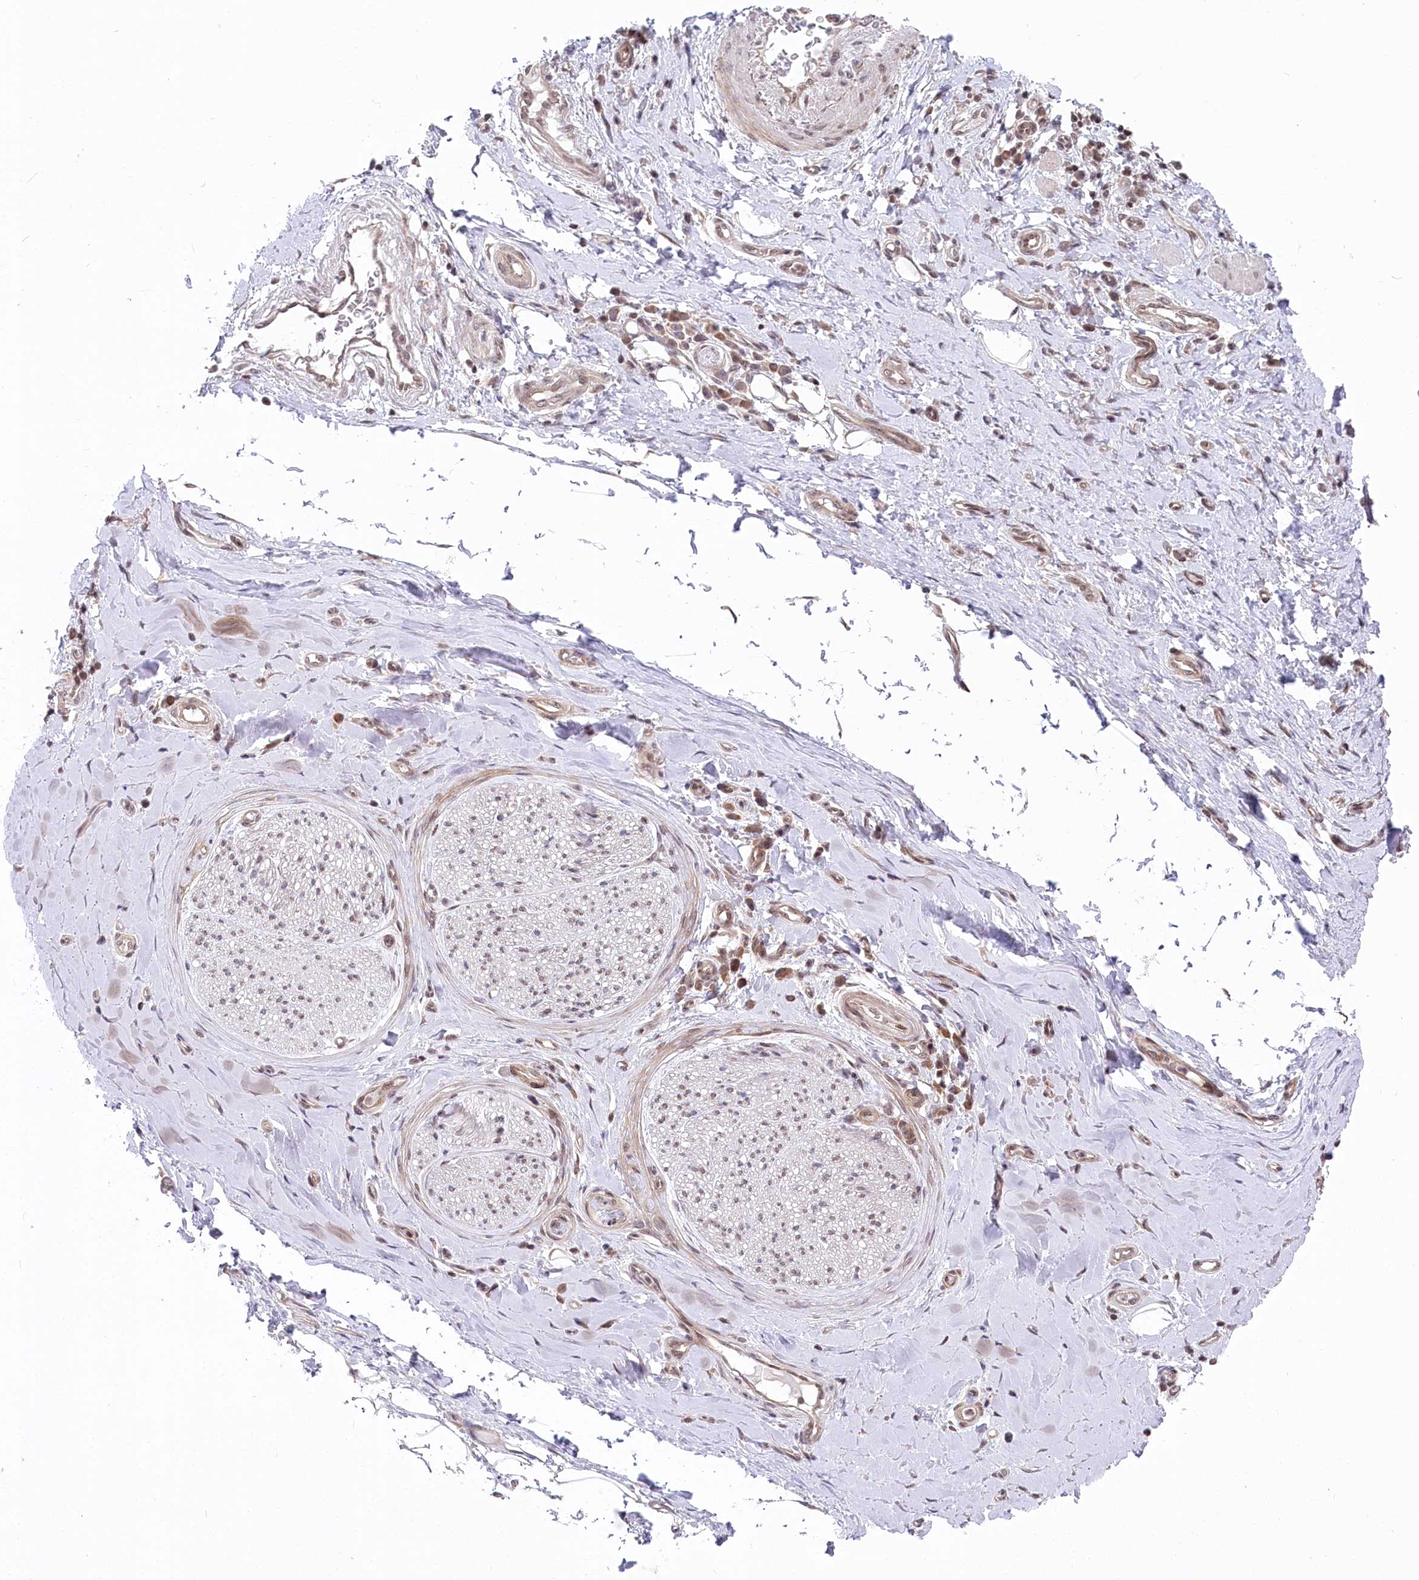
{"staining": {"intensity": "weak", "quantity": "25%-75%", "location": "nuclear"}, "tissue": "adipose tissue", "cell_type": "Adipocytes", "image_type": "normal", "snomed": [{"axis": "morphology", "description": "Normal tissue, NOS"}, {"axis": "morphology", "description": "Adenocarcinoma, NOS"}, {"axis": "topography", "description": "Esophagus"}, {"axis": "topography", "description": "Stomach, upper"}, {"axis": "topography", "description": "Peripheral nerve tissue"}], "caption": "Weak nuclear protein positivity is identified in approximately 25%-75% of adipocytes in adipose tissue. The staining was performed using DAB (3,3'-diaminobenzidine), with brown indicating positive protein expression. Nuclei are stained blue with hematoxylin.", "gene": "CGGBP1", "patient": {"sex": "male", "age": 62}}